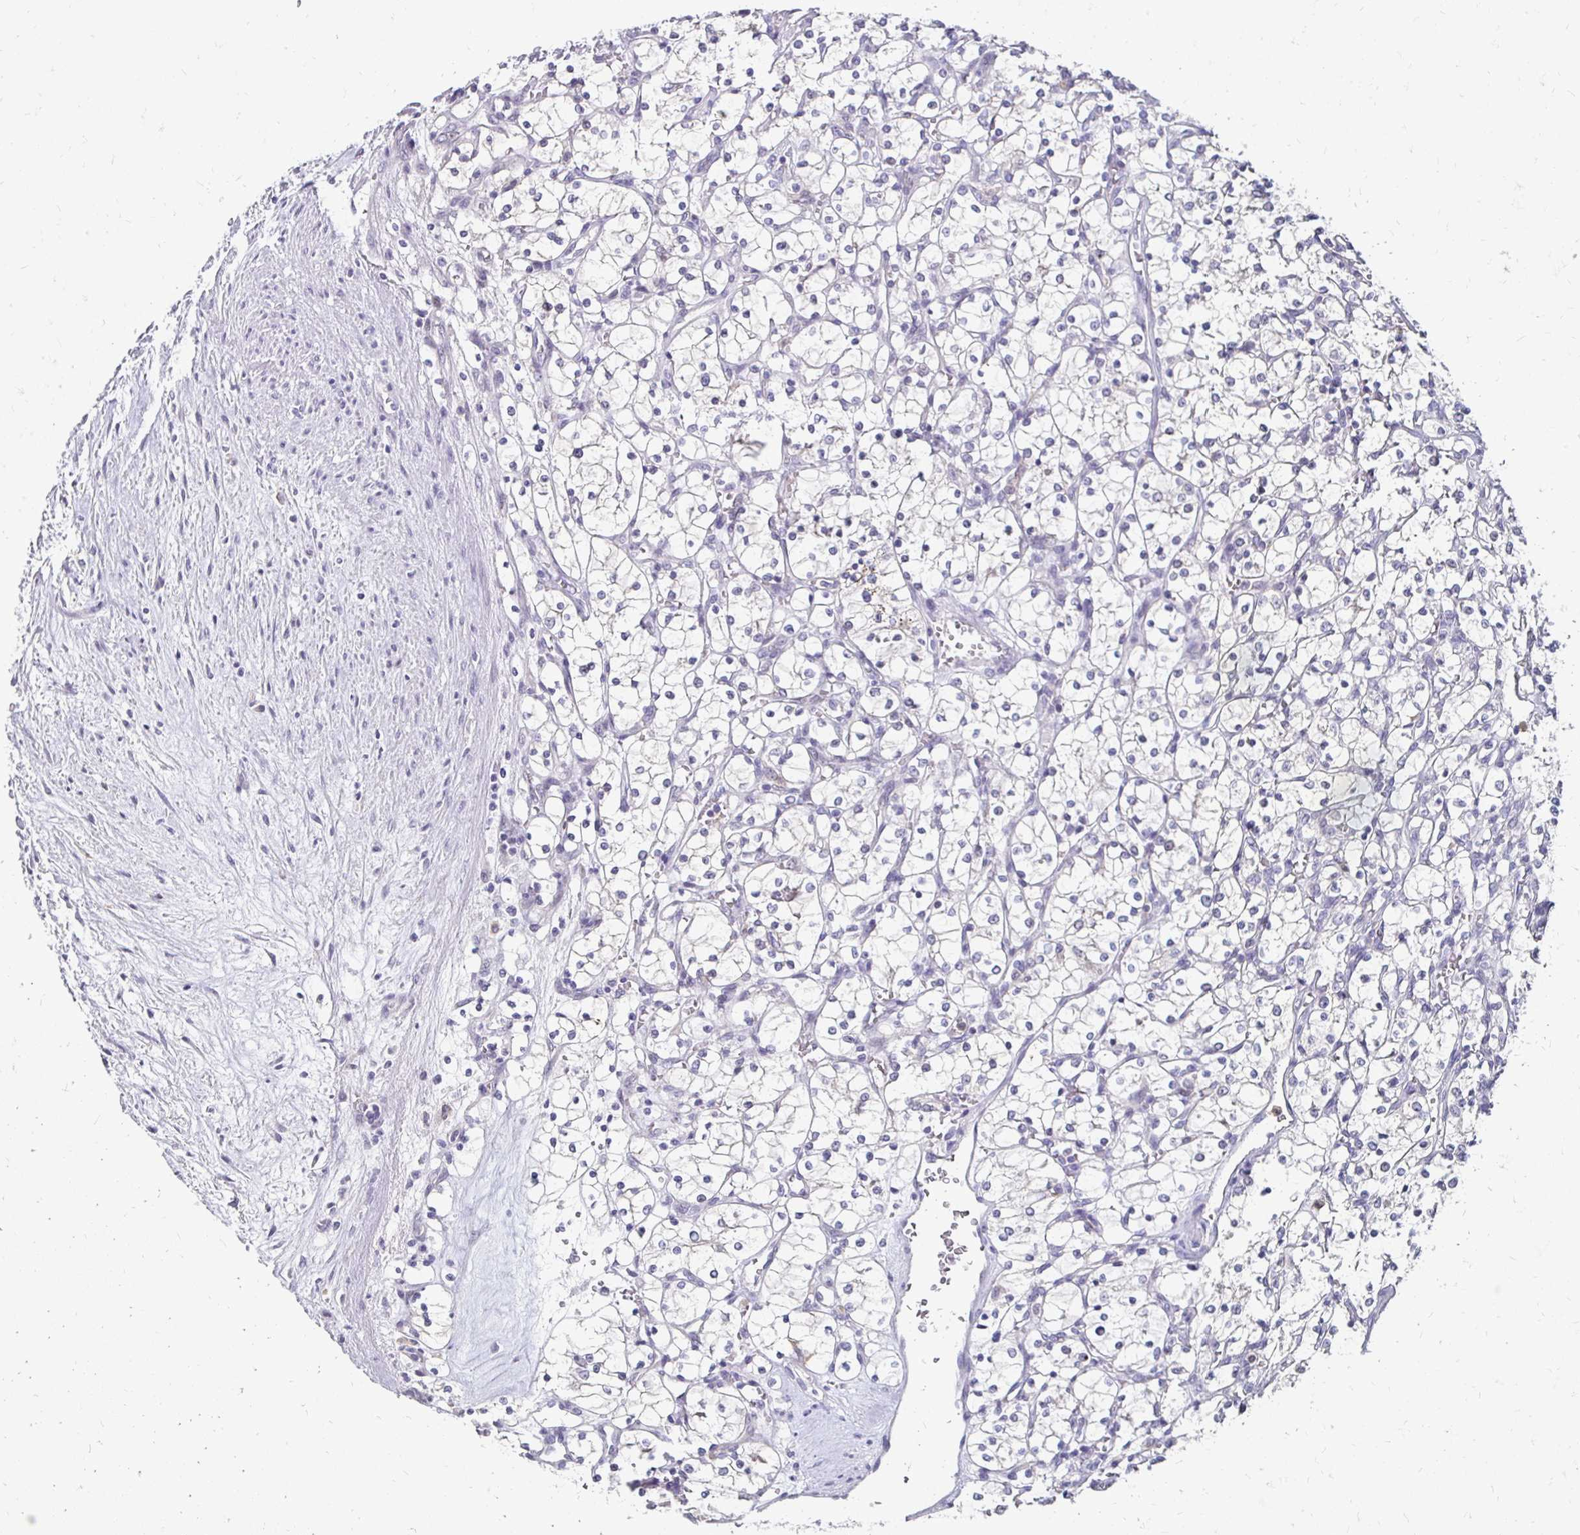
{"staining": {"intensity": "negative", "quantity": "none", "location": "none"}, "tissue": "renal cancer", "cell_type": "Tumor cells", "image_type": "cancer", "snomed": [{"axis": "morphology", "description": "Adenocarcinoma, NOS"}, {"axis": "topography", "description": "Kidney"}], "caption": "IHC histopathology image of renal cancer (adenocarcinoma) stained for a protein (brown), which reveals no staining in tumor cells.", "gene": "PADI2", "patient": {"sex": "female", "age": 69}}